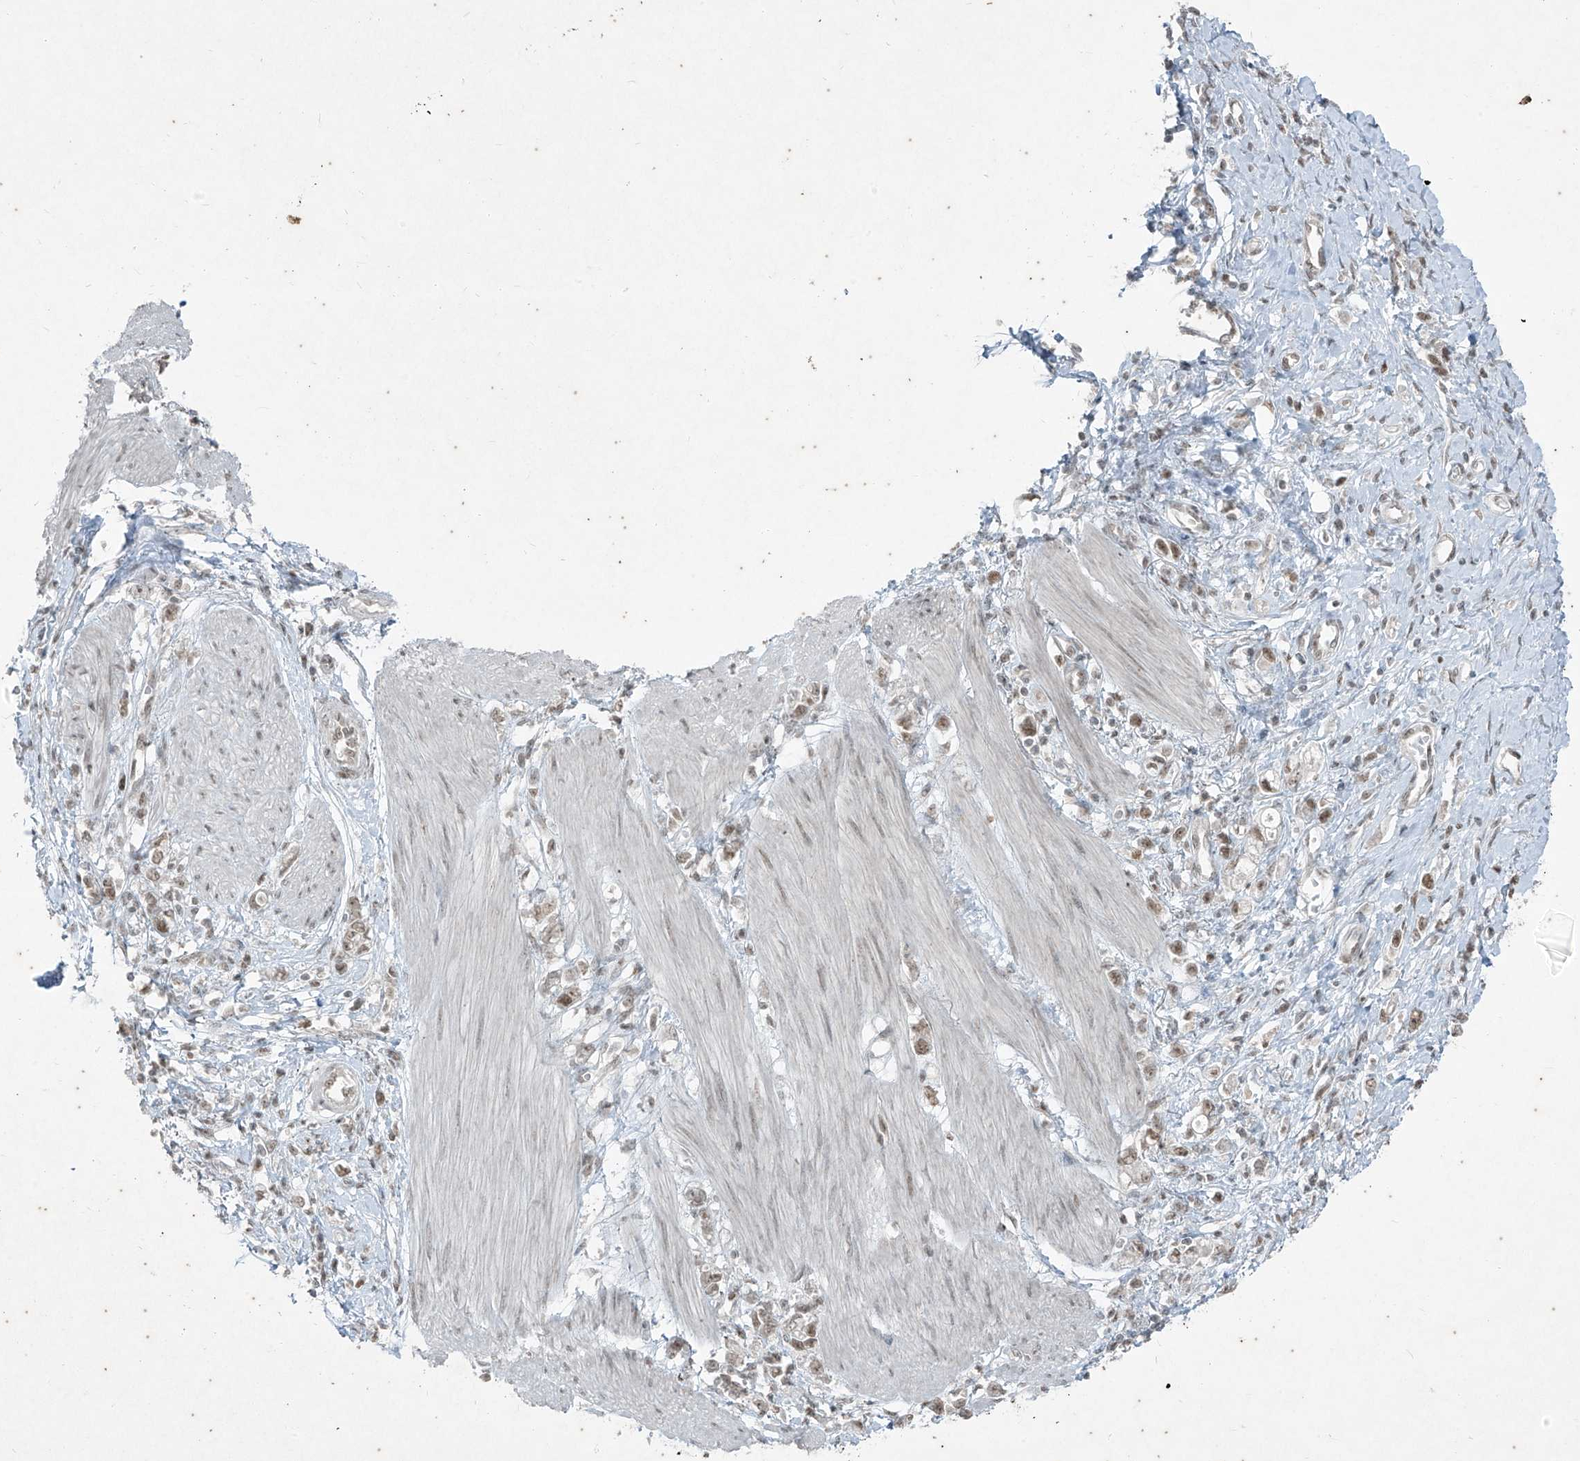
{"staining": {"intensity": "weak", "quantity": ">75%", "location": "nuclear"}, "tissue": "stomach cancer", "cell_type": "Tumor cells", "image_type": "cancer", "snomed": [{"axis": "morphology", "description": "Adenocarcinoma, NOS"}, {"axis": "topography", "description": "Stomach"}], "caption": "Immunohistochemical staining of human stomach cancer (adenocarcinoma) demonstrates low levels of weak nuclear staining in approximately >75% of tumor cells.", "gene": "ZNF354B", "patient": {"sex": "female", "age": 76}}